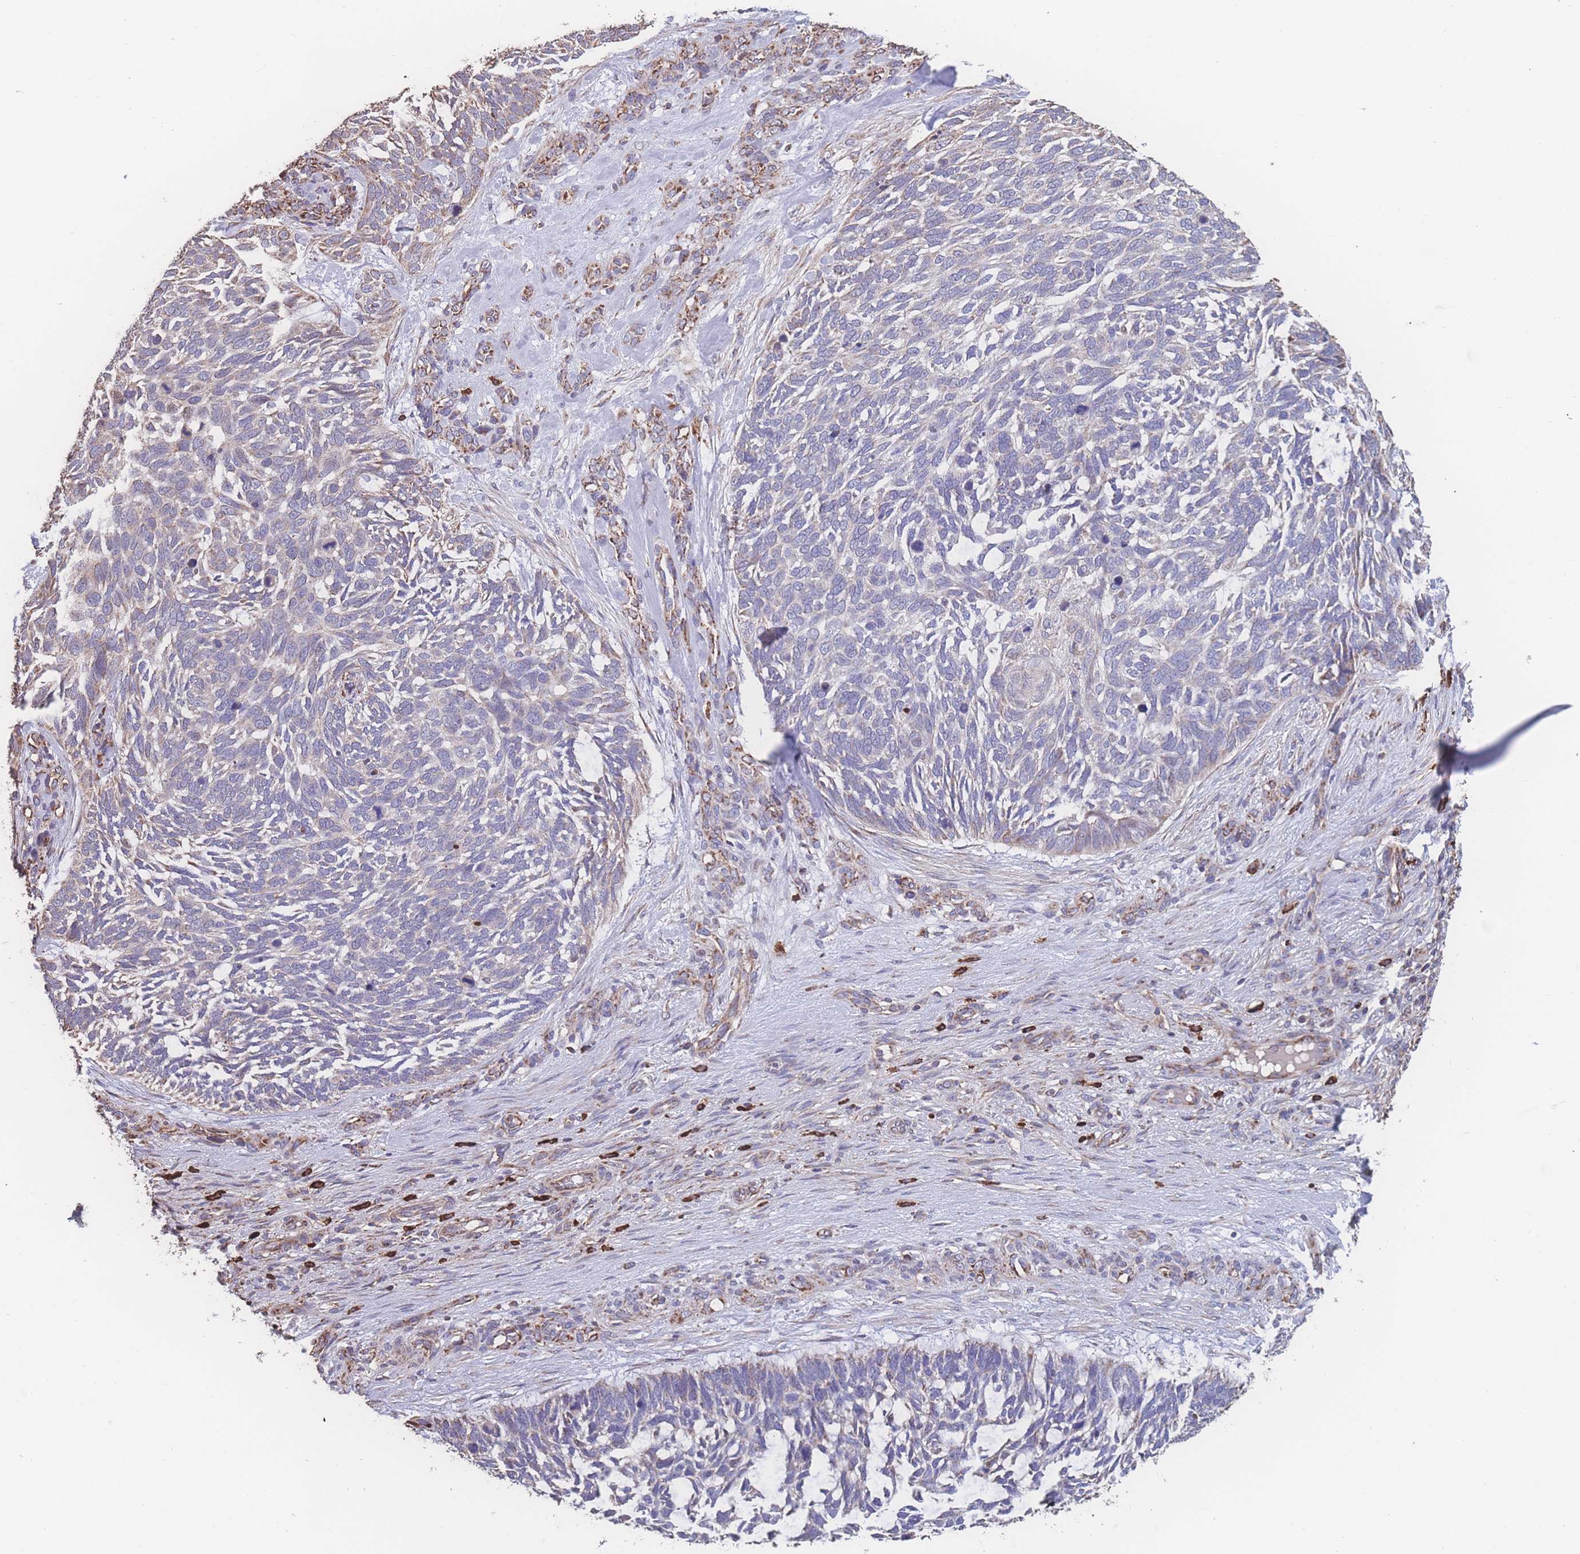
{"staining": {"intensity": "moderate", "quantity": "<25%", "location": "cytoplasmic/membranous"}, "tissue": "skin cancer", "cell_type": "Tumor cells", "image_type": "cancer", "snomed": [{"axis": "morphology", "description": "Basal cell carcinoma"}, {"axis": "topography", "description": "Skin"}], "caption": "Human basal cell carcinoma (skin) stained with a brown dye reveals moderate cytoplasmic/membranous positive expression in approximately <25% of tumor cells.", "gene": "SGSM3", "patient": {"sex": "male", "age": 88}}